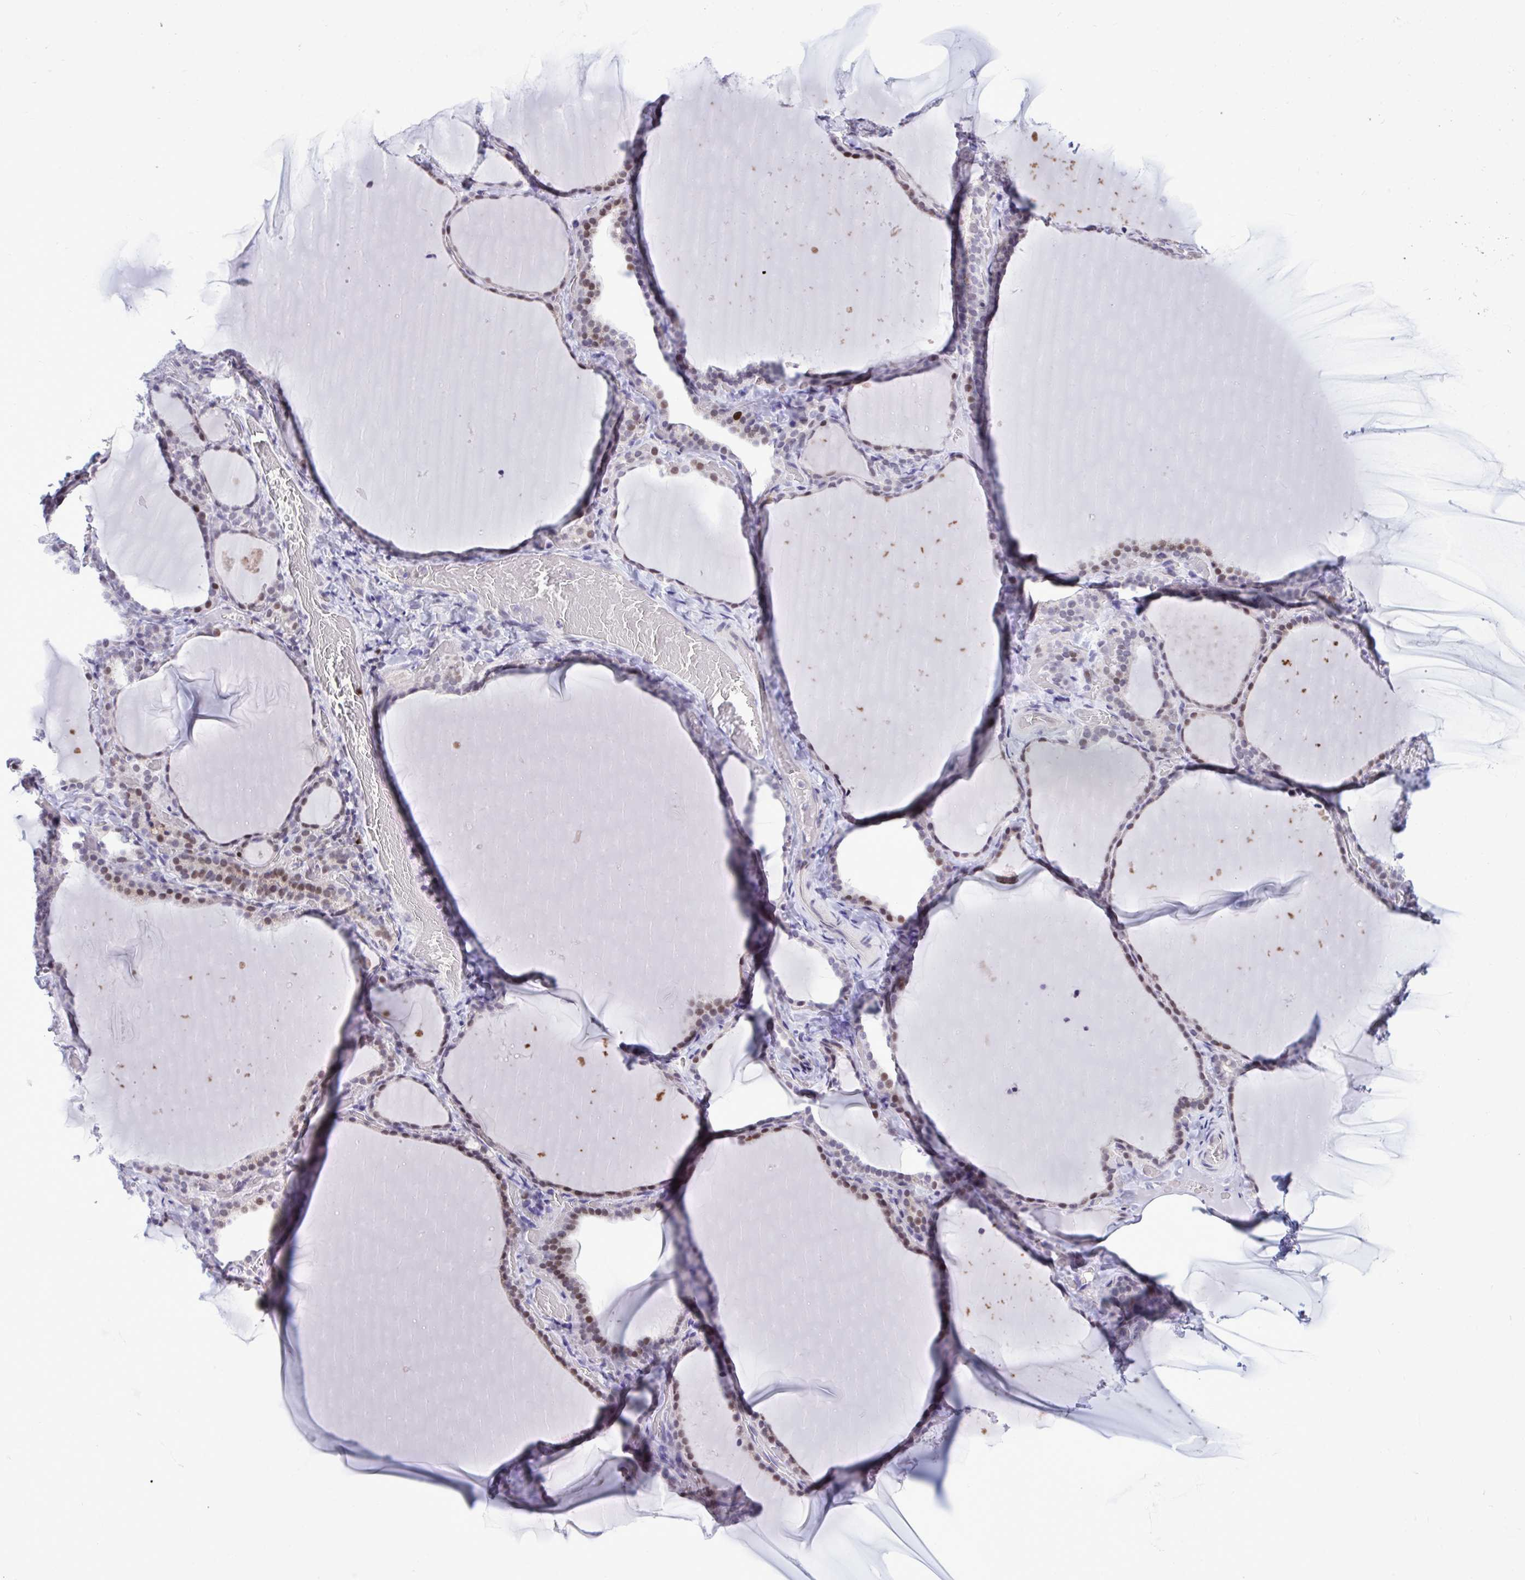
{"staining": {"intensity": "moderate", "quantity": "25%-75%", "location": "nuclear"}, "tissue": "thyroid gland", "cell_type": "Glandular cells", "image_type": "normal", "snomed": [{"axis": "morphology", "description": "Normal tissue, NOS"}, {"axis": "topography", "description": "Thyroid gland"}], "caption": "Immunohistochemical staining of unremarkable thyroid gland exhibits moderate nuclear protein staining in approximately 25%-75% of glandular cells. The protein is shown in brown color, while the nuclei are stained blue.", "gene": "C1QL2", "patient": {"sex": "female", "age": 22}}